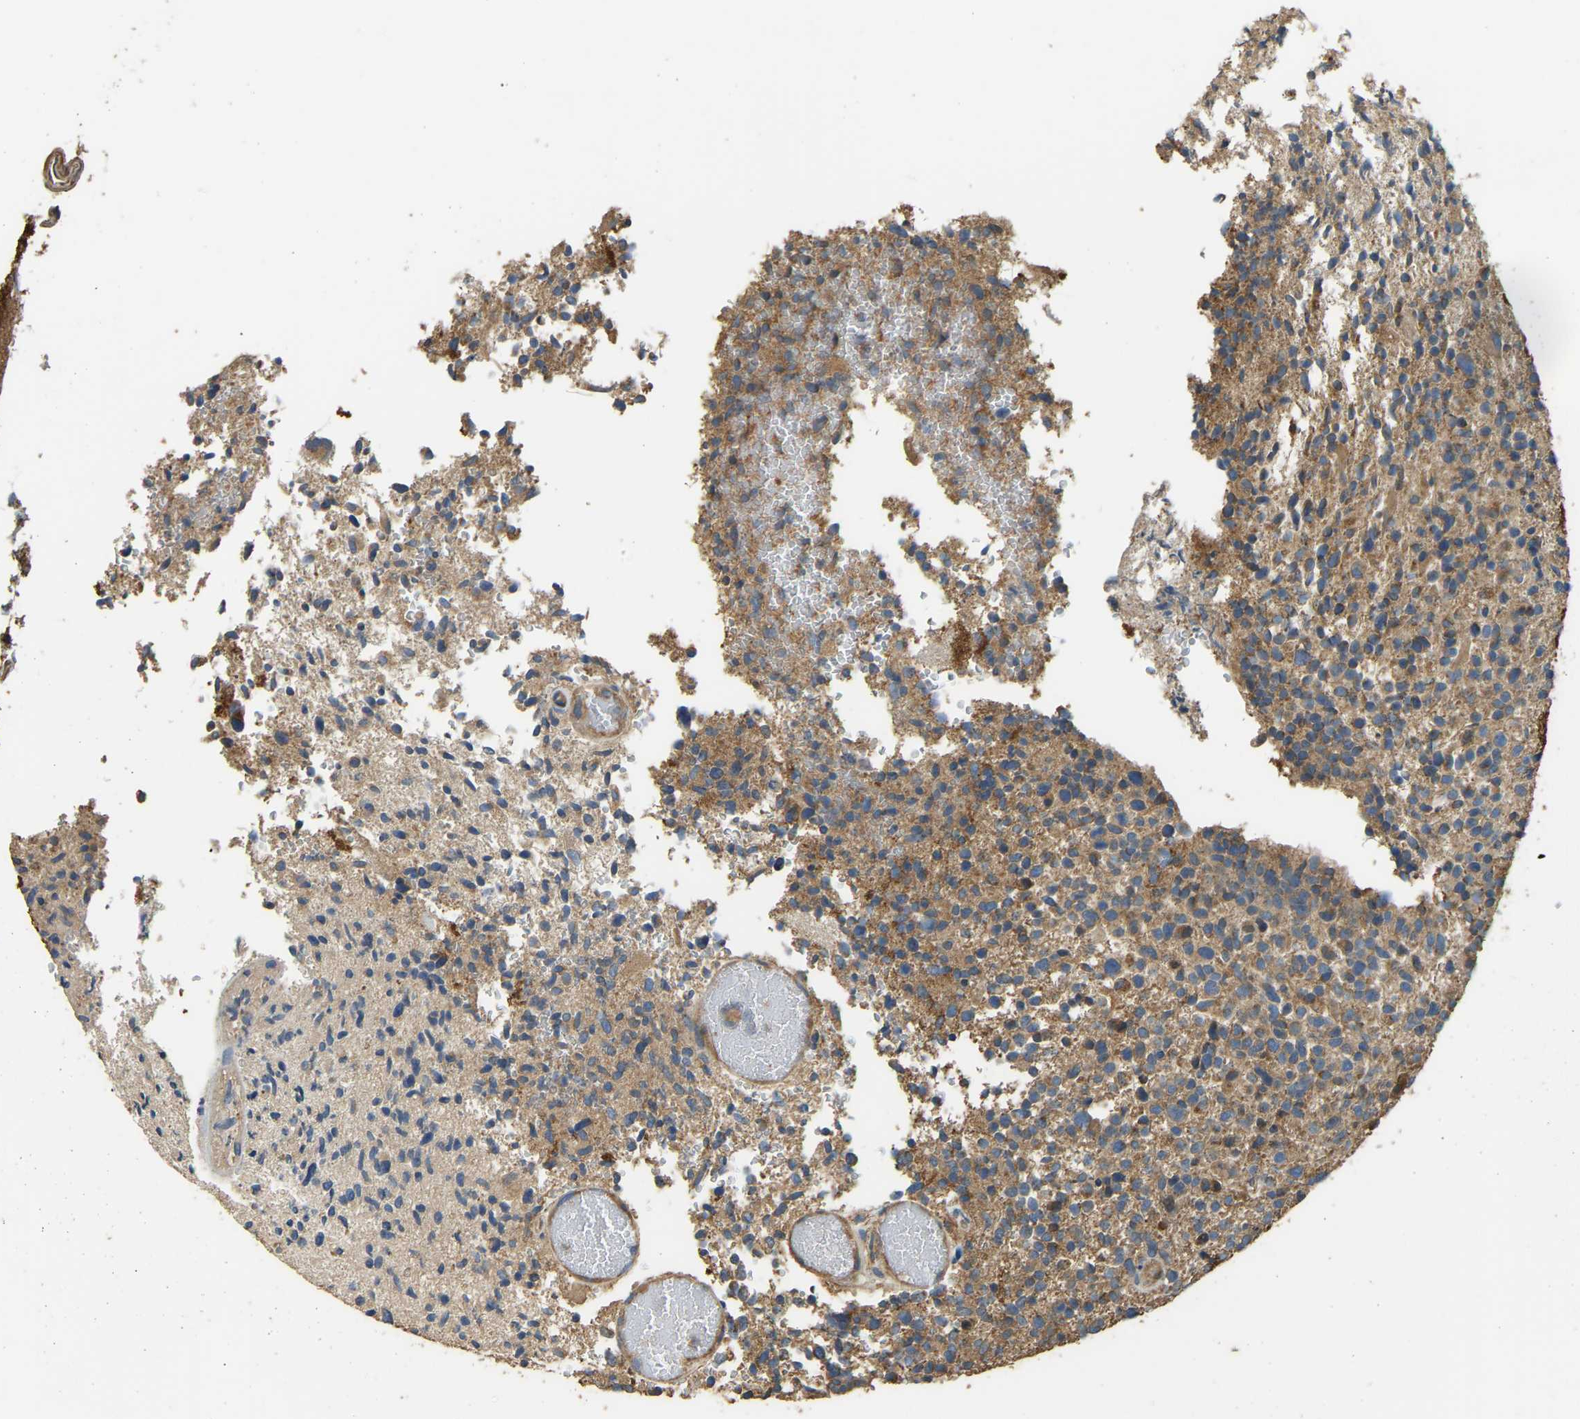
{"staining": {"intensity": "moderate", "quantity": ">75%", "location": "cytoplasmic/membranous"}, "tissue": "glioma", "cell_type": "Tumor cells", "image_type": "cancer", "snomed": [{"axis": "morphology", "description": "Glioma, malignant, High grade"}, {"axis": "topography", "description": "Brain"}], "caption": "Immunohistochemistry of glioma displays medium levels of moderate cytoplasmic/membranous staining in approximately >75% of tumor cells.", "gene": "GNG2", "patient": {"sex": "male", "age": 72}}